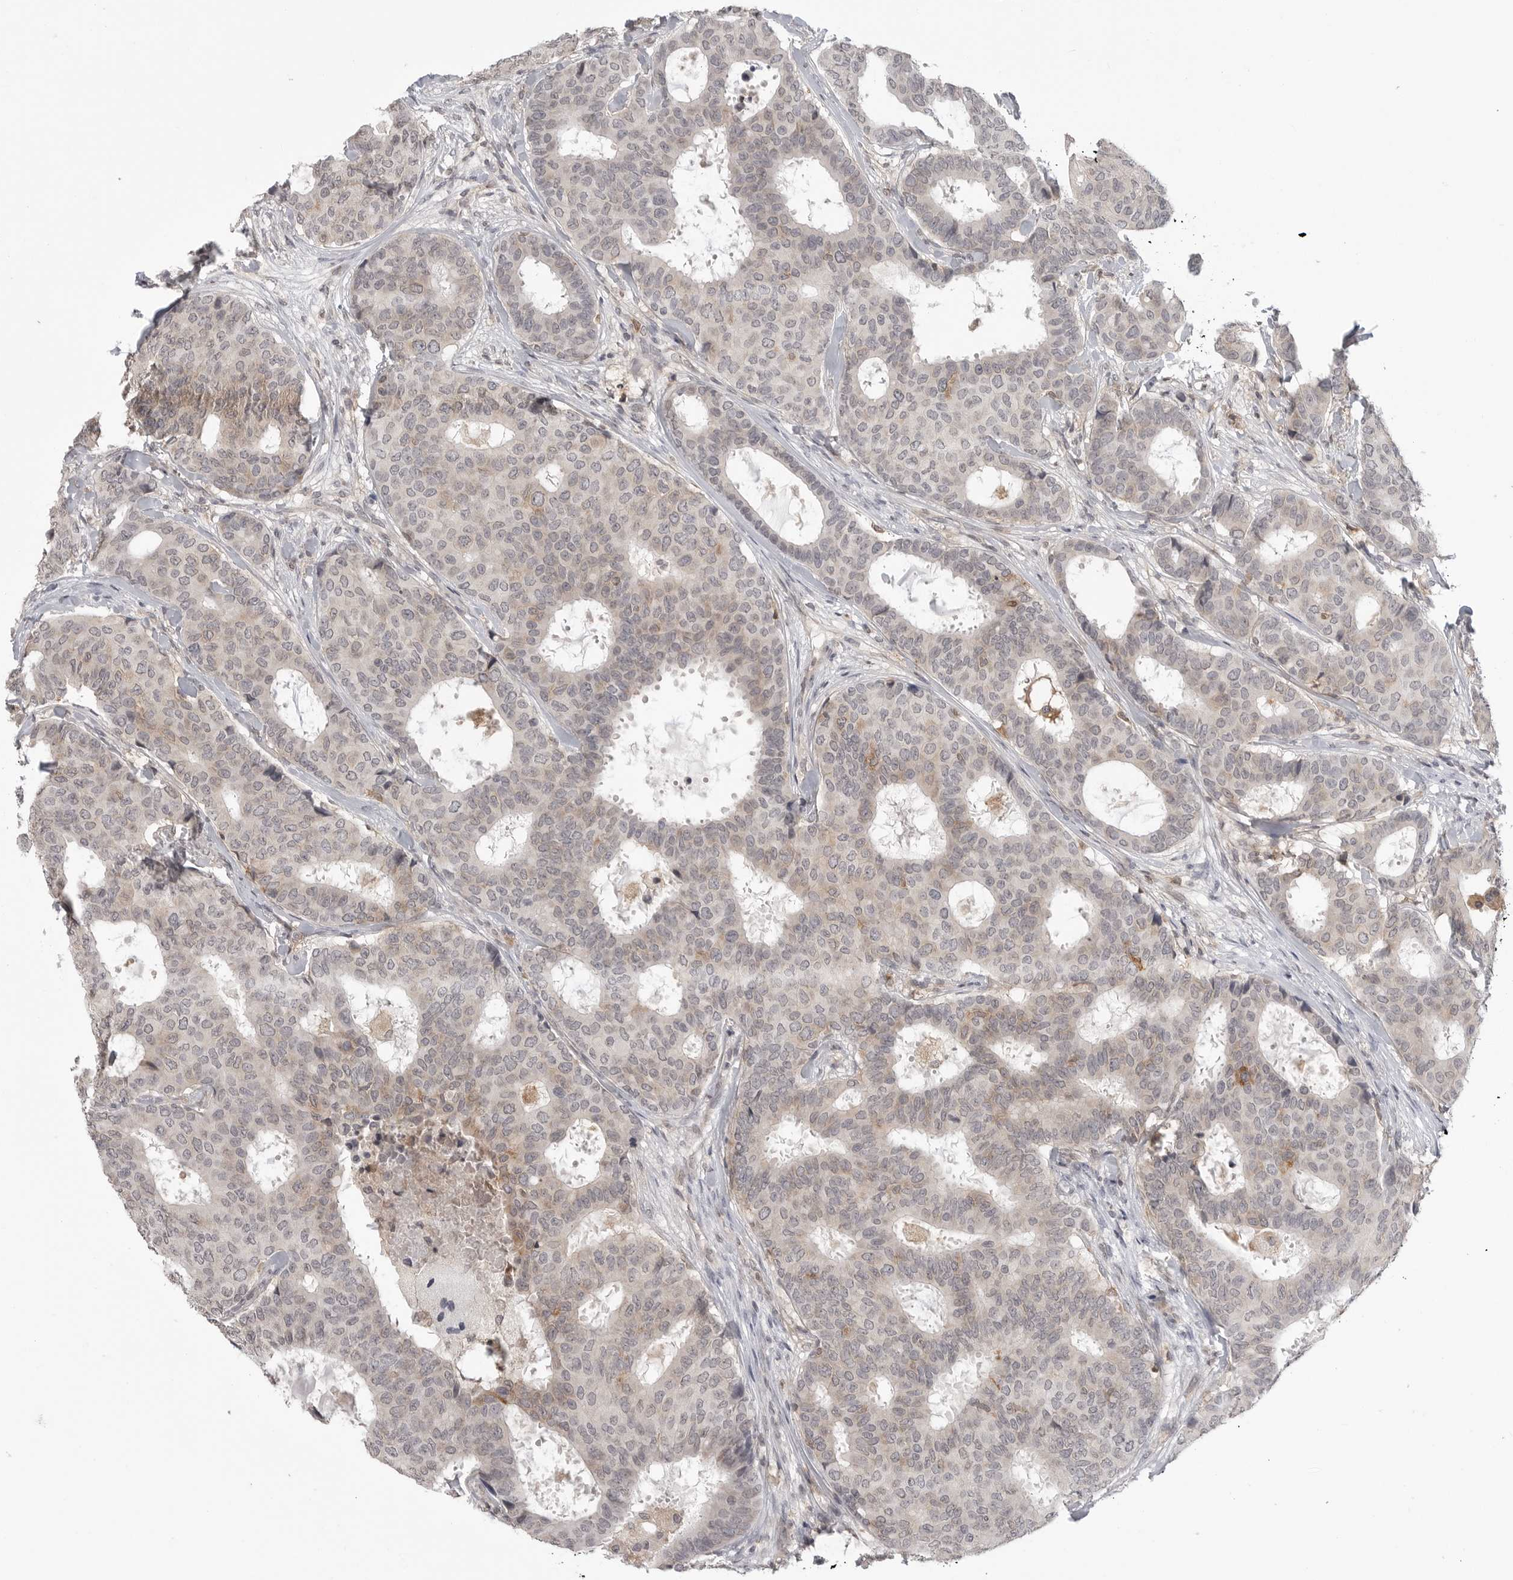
{"staining": {"intensity": "weak", "quantity": "25%-75%", "location": "cytoplasmic/membranous"}, "tissue": "breast cancer", "cell_type": "Tumor cells", "image_type": "cancer", "snomed": [{"axis": "morphology", "description": "Duct carcinoma"}, {"axis": "topography", "description": "Breast"}], "caption": "A micrograph showing weak cytoplasmic/membranous staining in about 25%-75% of tumor cells in invasive ductal carcinoma (breast), as visualized by brown immunohistochemical staining.", "gene": "IFNGR1", "patient": {"sex": "female", "age": 75}}